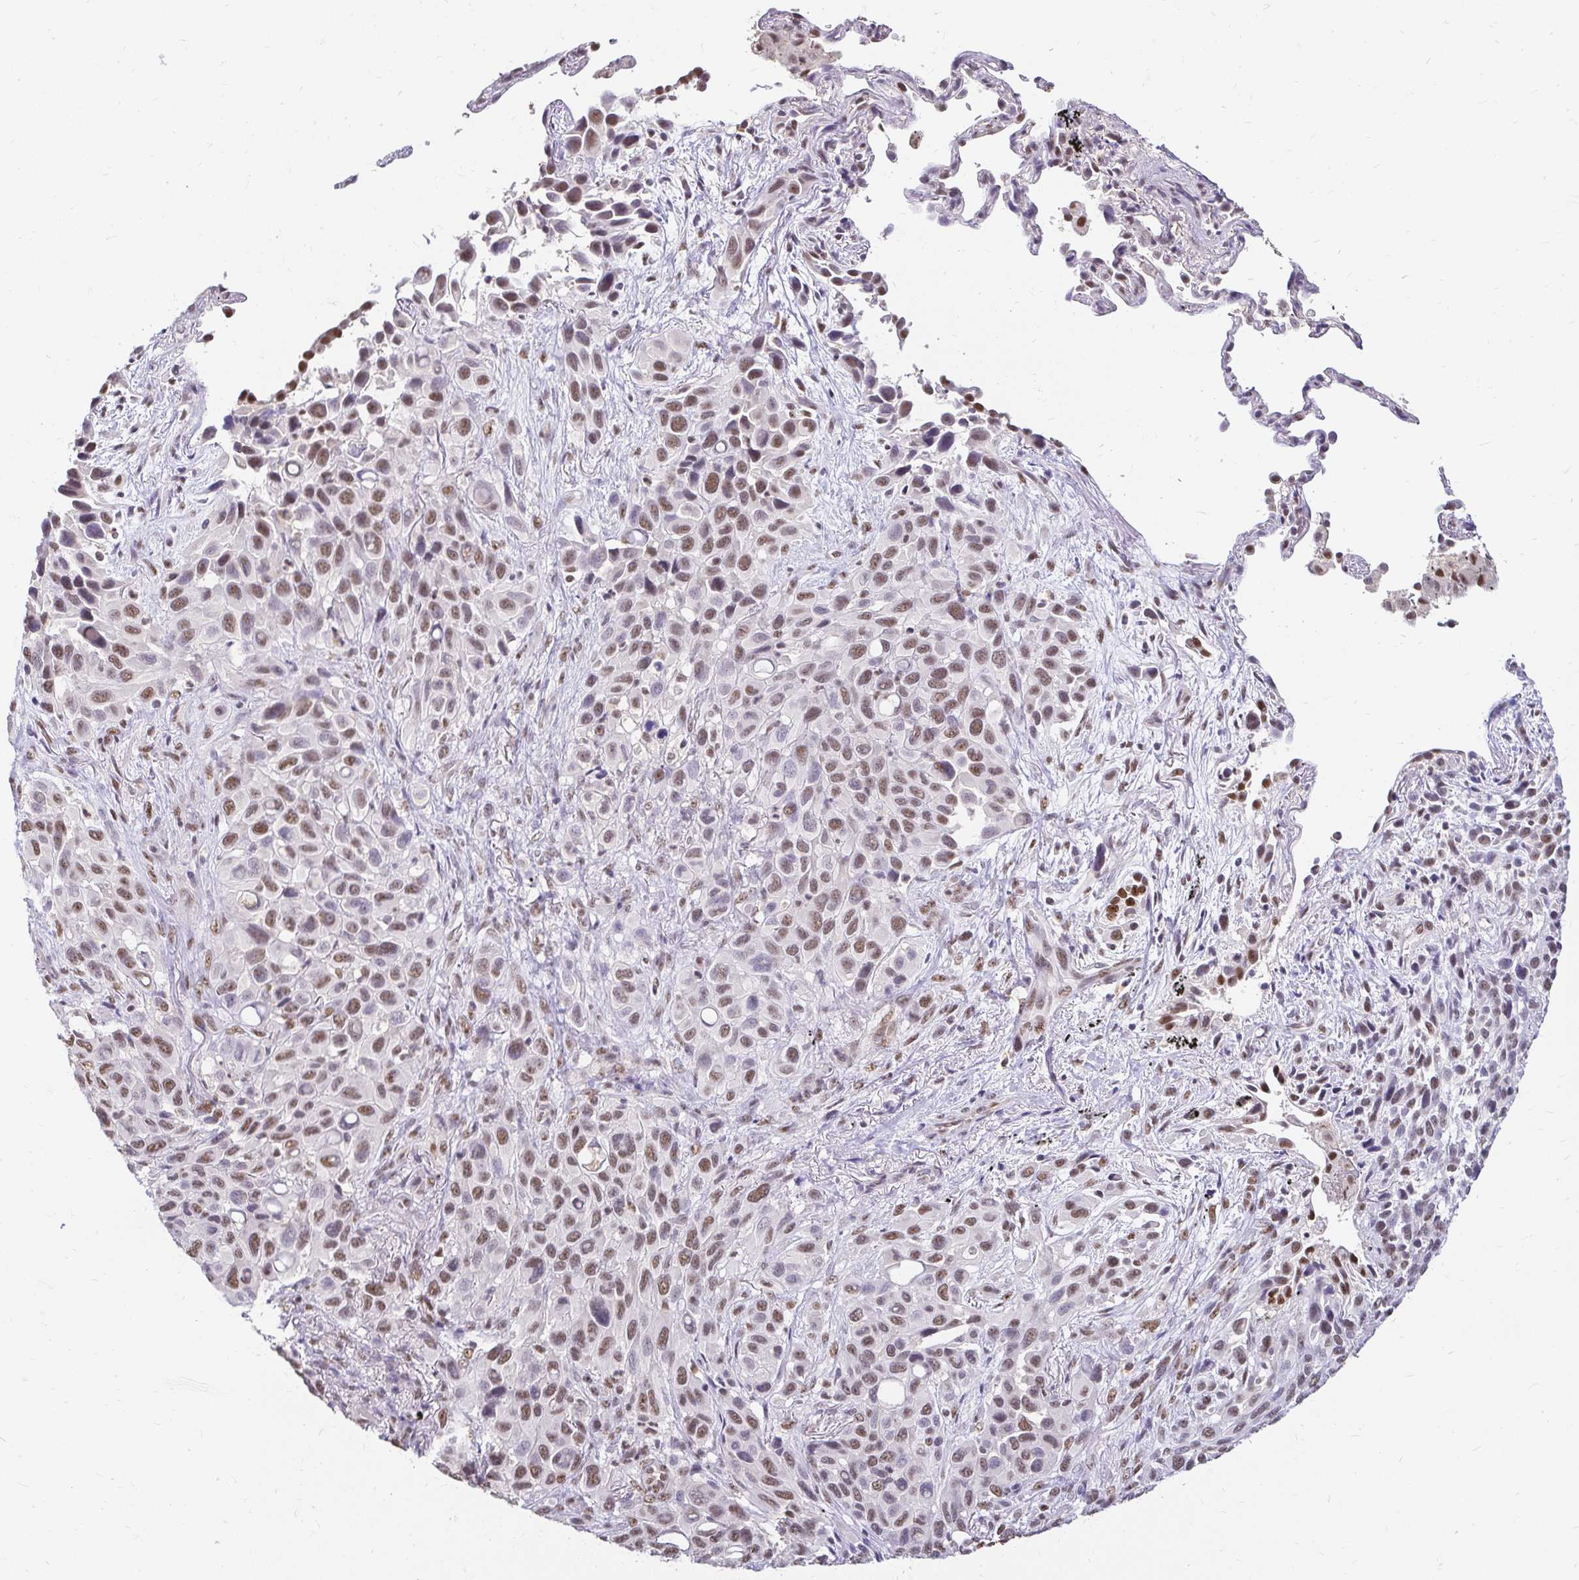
{"staining": {"intensity": "moderate", "quantity": ">75%", "location": "nuclear"}, "tissue": "melanoma", "cell_type": "Tumor cells", "image_type": "cancer", "snomed": [{"axis": "morphology", "description": "Malignant melanoma, Metastatic site"}, {"axis": "topography", "description": "Lung"}], "caption": "An immunohistochemistry (IHC) histopathology image of neoplastic tissue is shown. Protein staining in brown shows moderate nuclear positivity in malignant melanoma (metastatic site) within tumor cells.", "gene": "RIMS4", "patient": {"sex": "male", "age": 48}}